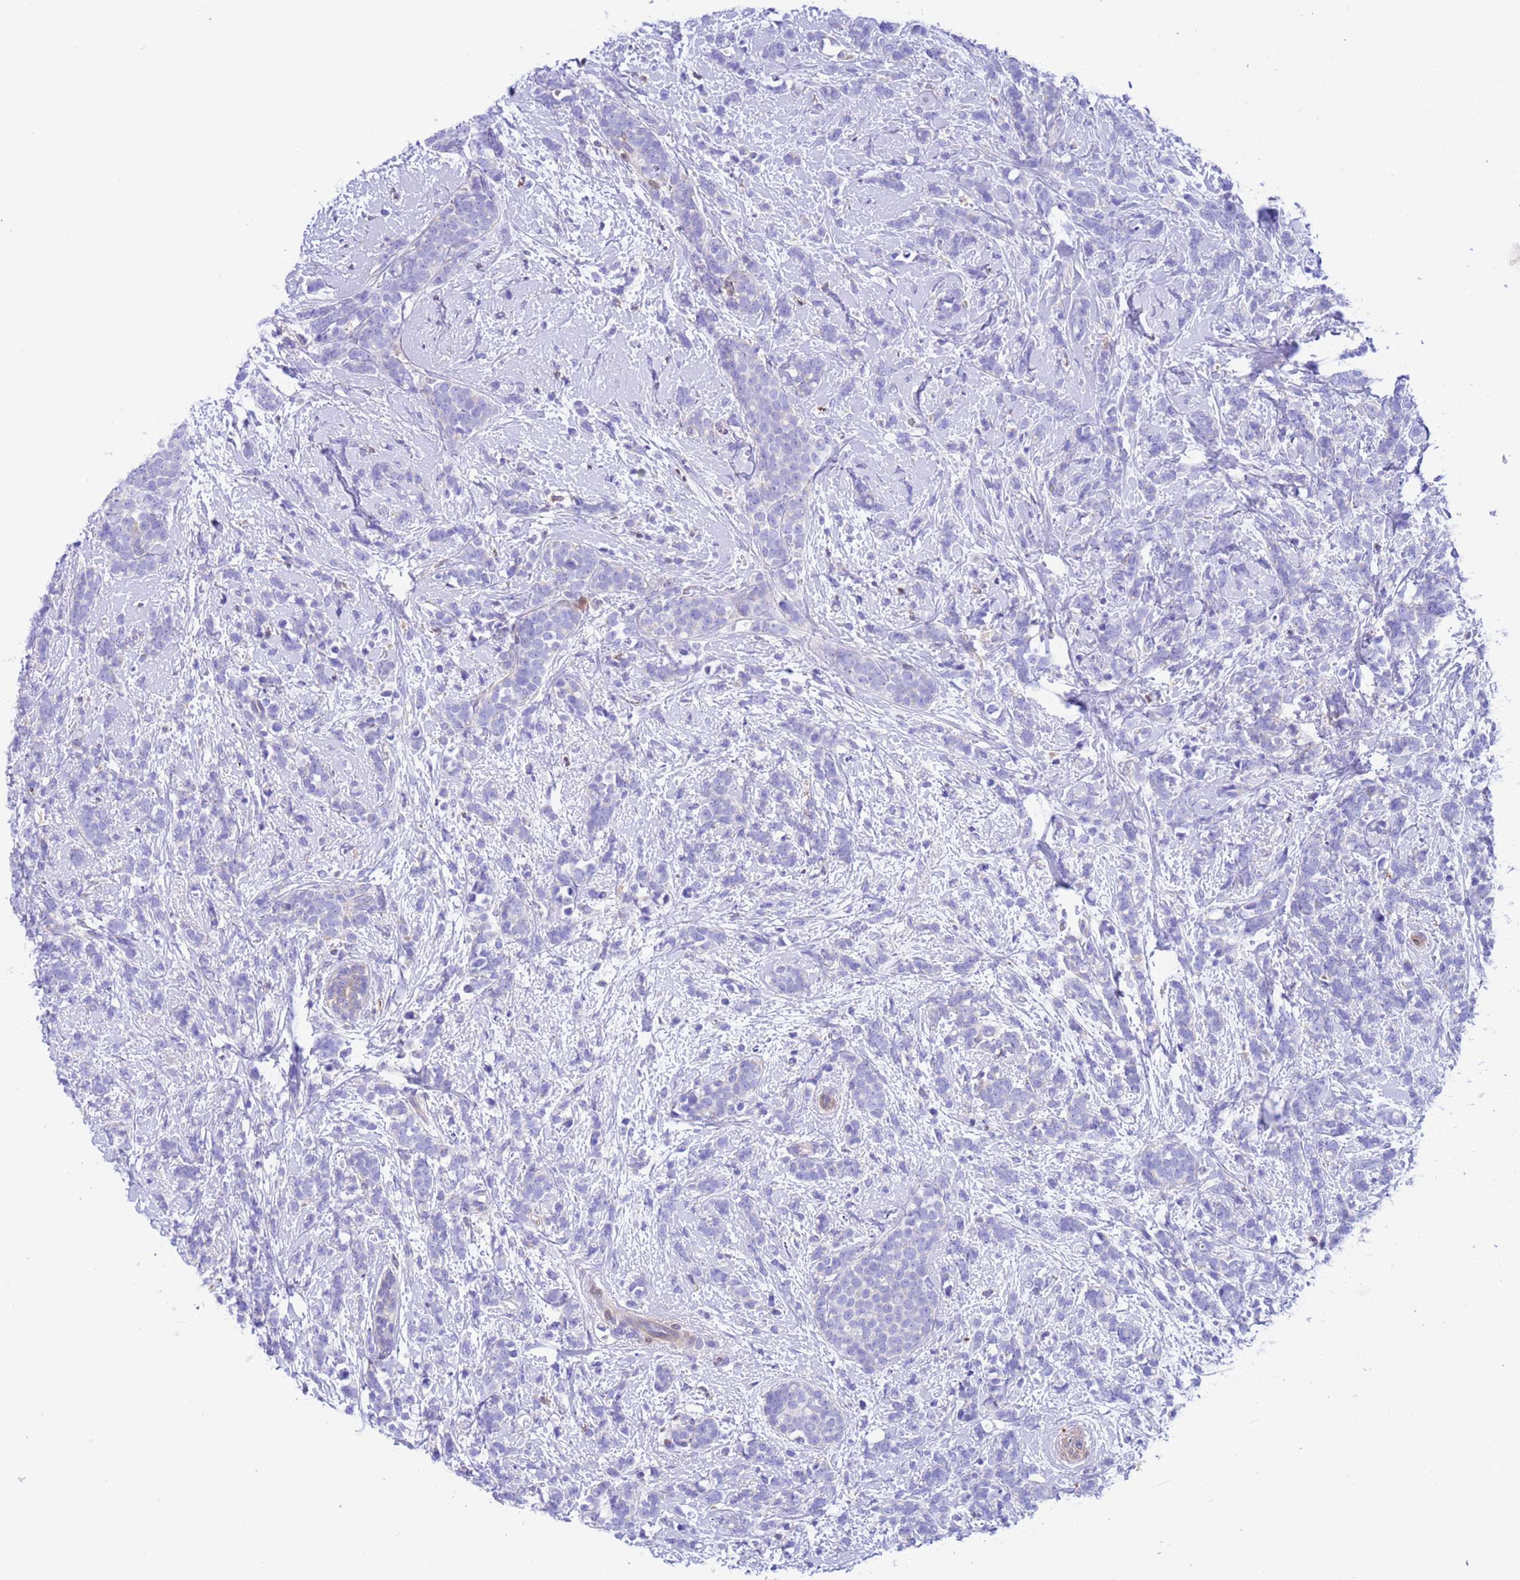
{"staining": {"intensity": "negative", "quantity": "none", "location": "none"}, "tissue": "breast cancer", "cell_type": "Tumor cells", "image_type": "cancer", "snomed": [{"axis": "morphology", "description": "Lobular carcinoma"}, {"axis": "topography", "description": "Breast"}], "caption": "The micrograph shows no staining of tumor cells in lobular carcinoma (breast). (DAB IHC, high magnification).", "gene": "C6orf47", "patient": {"sex": "female", "age": 58}}